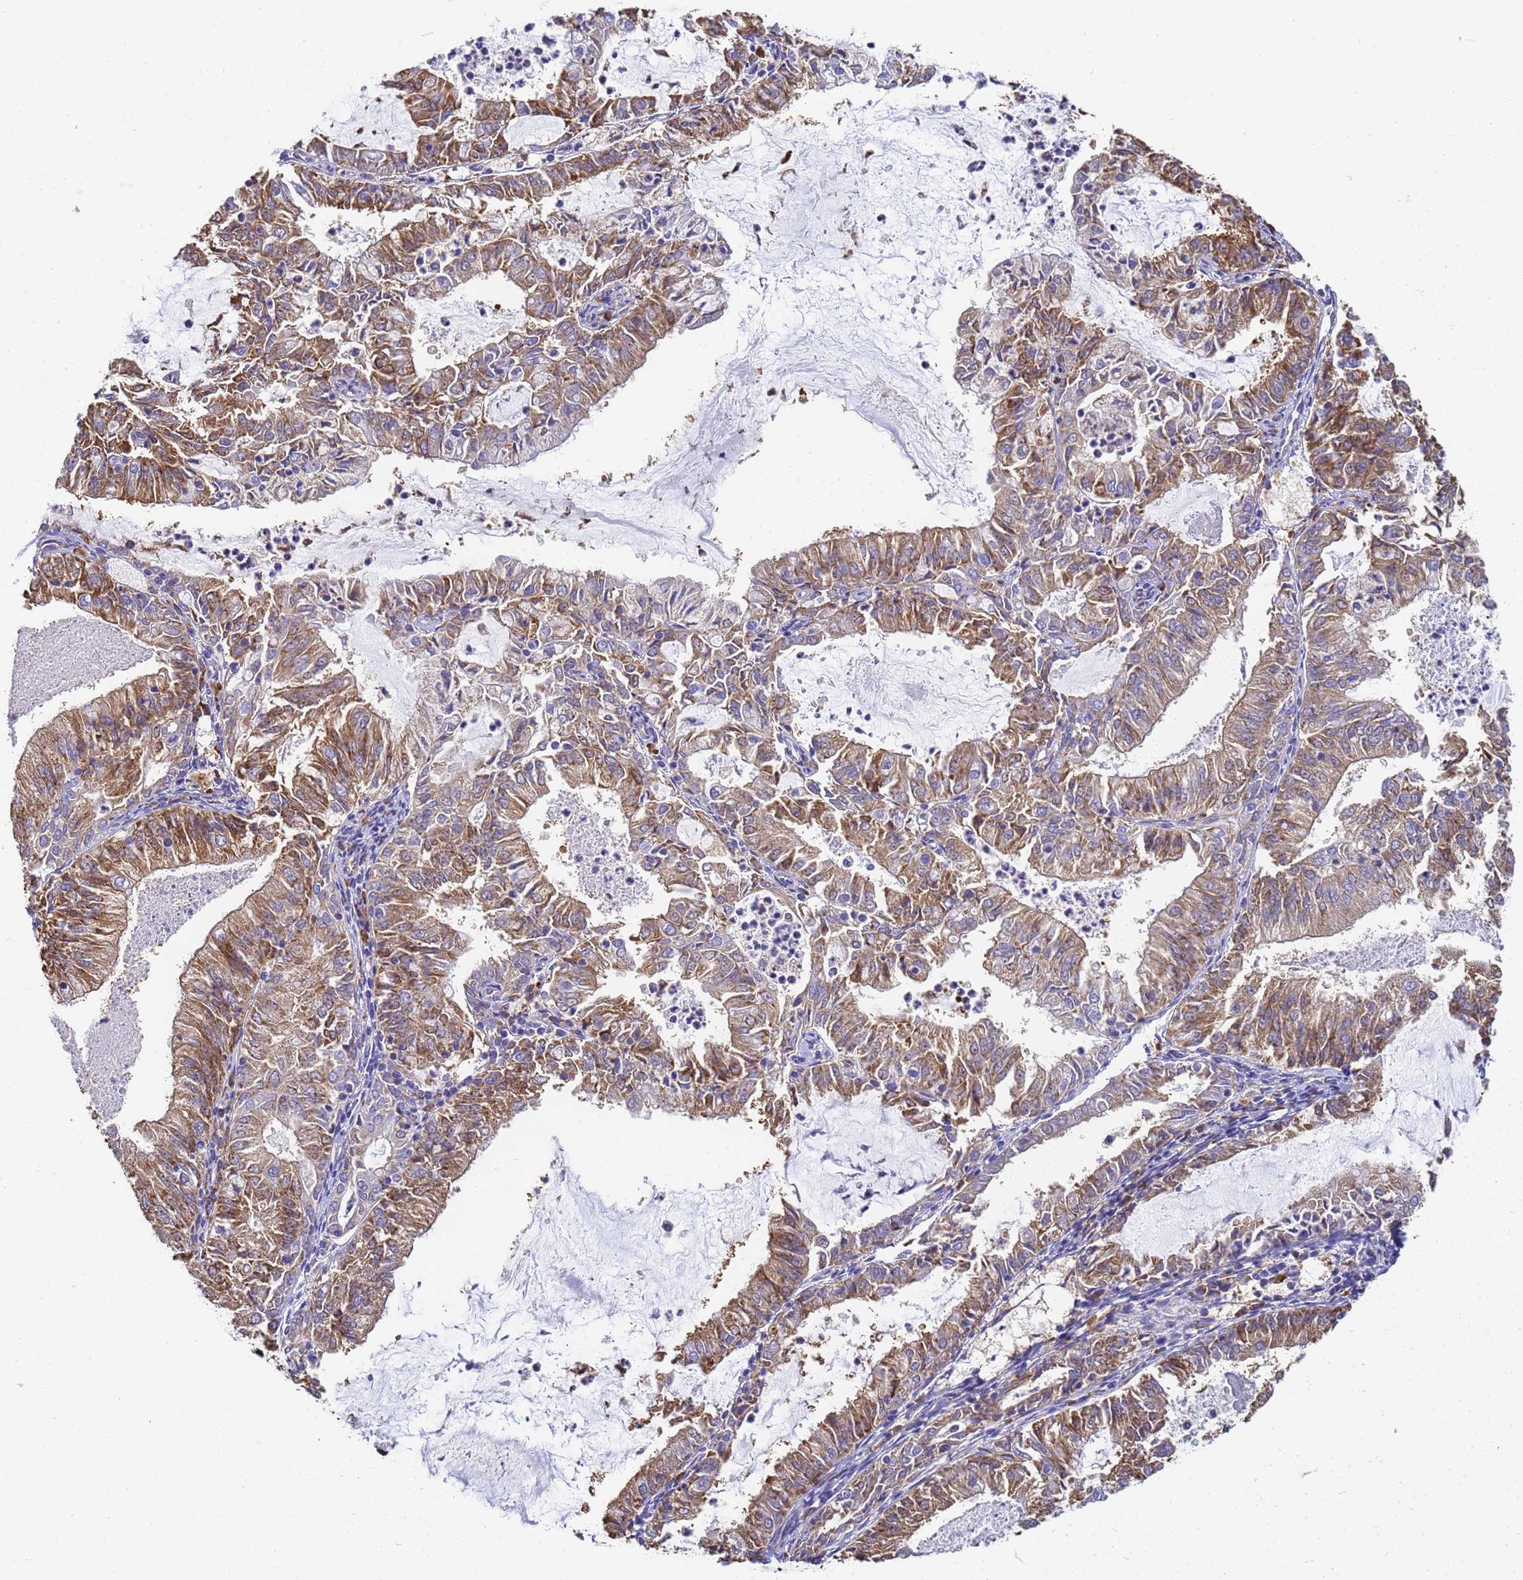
{"staining": {"intensity": "moderate", "quantity": ">75%", "location": "cytoplasmic/membranous"}, "tissue": "endometrial cancer", "cell_type": "Tumor cells", "image_type": "cancer", "snomed": [{"axis": "morphology", "description": "Adenocarcinoma, NOS"}, {"axis": "topography", "description": "Endometrium"}], "caption": "This histopathology image demonstrates endometrial adenocarcinoma stained with immunohistochemistry to label a protein in brown. The cytoplasmic/membranous of tumor cells show moderate positivity for the protein. Nuclei are counter-stained blue.", "gene": "NME1-NME2", "patient": {"sex": "female", "age": 57}}